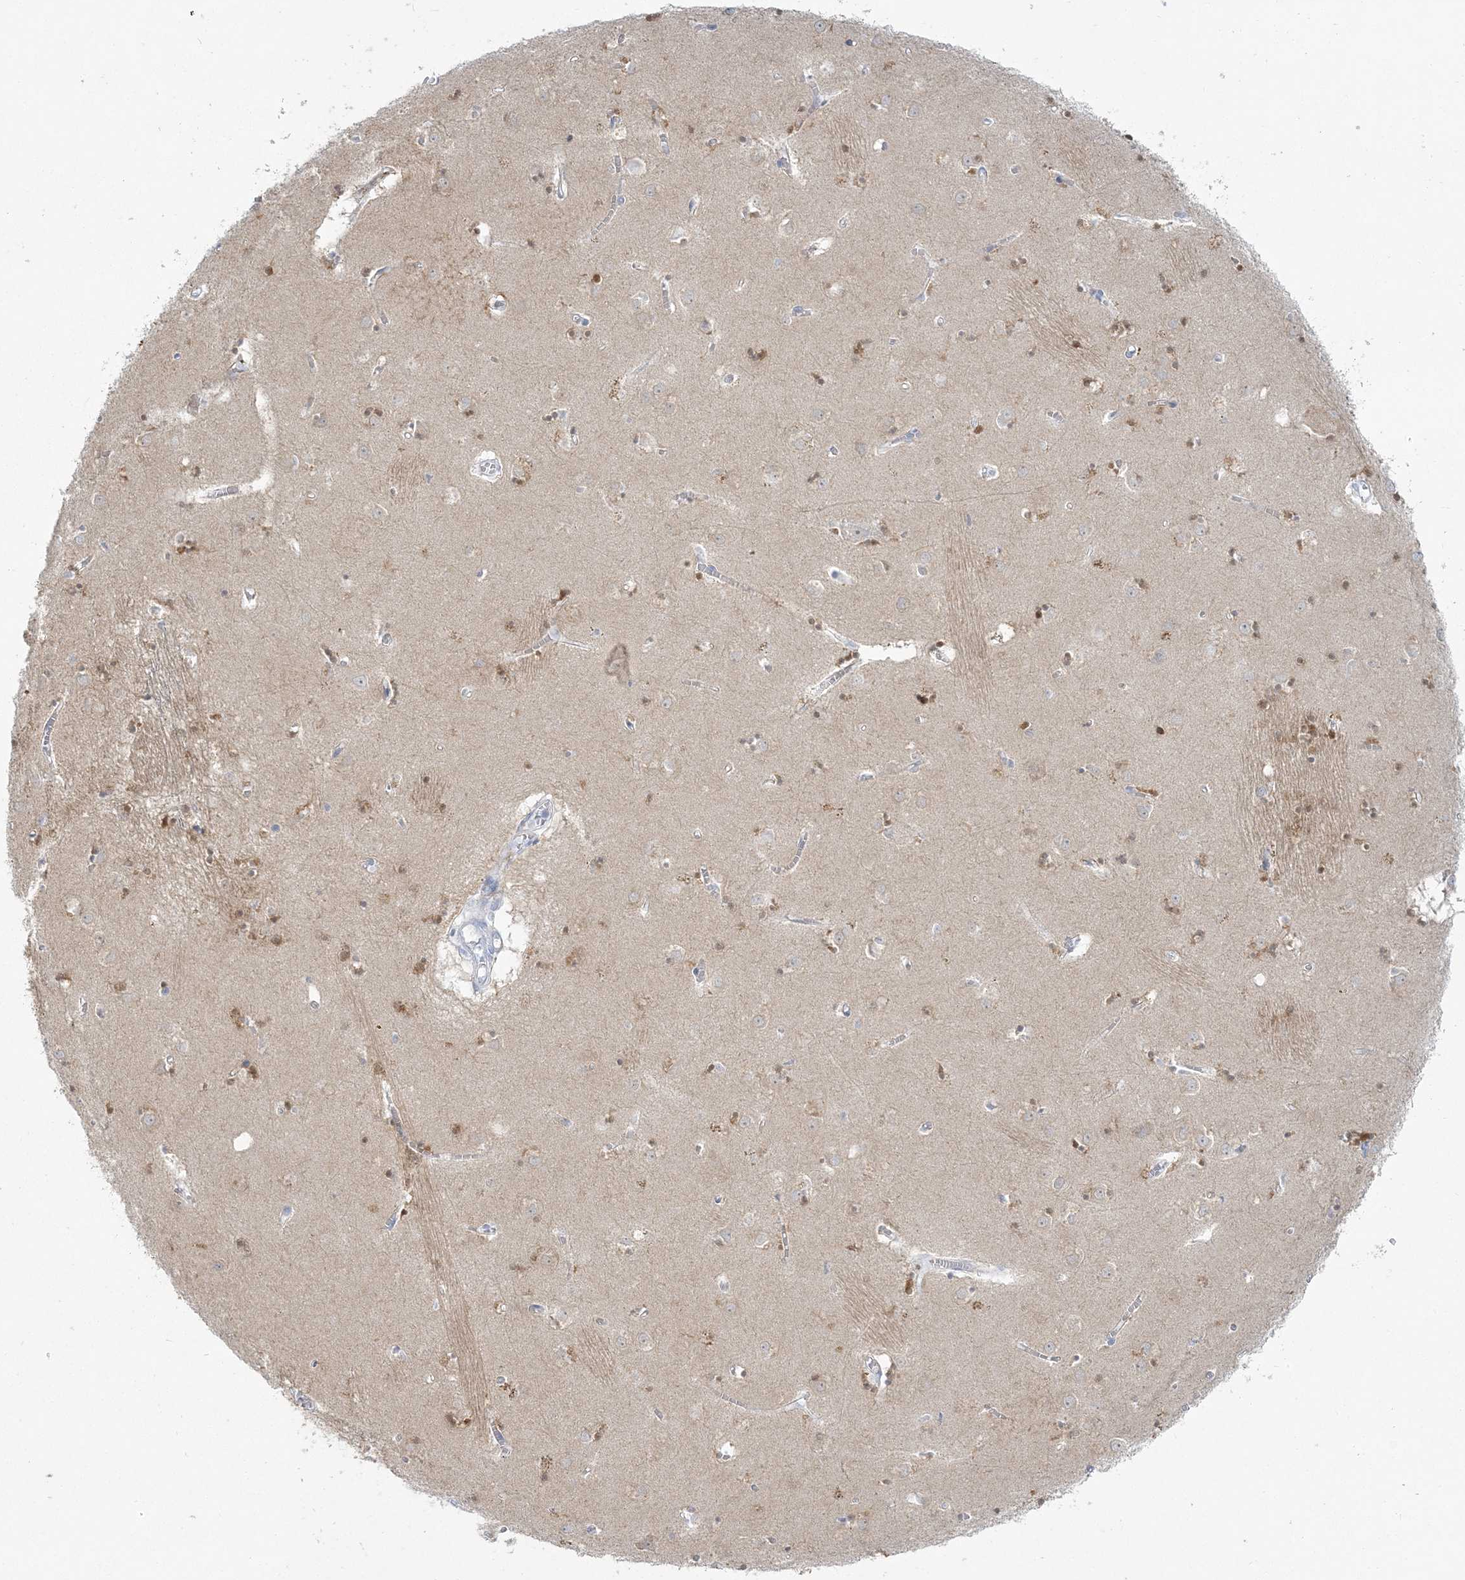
{"staining": {"intensity": "moderate", "quantity": "<25%", "location": "cytoplasmic/membranous,nuclear"}, "tissue": "caudate", "cell_type": "Glial cells", "image_type": "normal", "snomed": [{"axis": "morphology", "description": "Normal tissue, NOS"}, {"axis": "topography", "description": "Lateral ventricle wall"}], "caption": "Caudate stained with immunohistochemistry reveals moderate cytoplasmic/membranous,nuclear positivity in about <25% of glial cells.", "gene": "ENSG00000288637", "patient": {"sex": "male", "age": 70}}